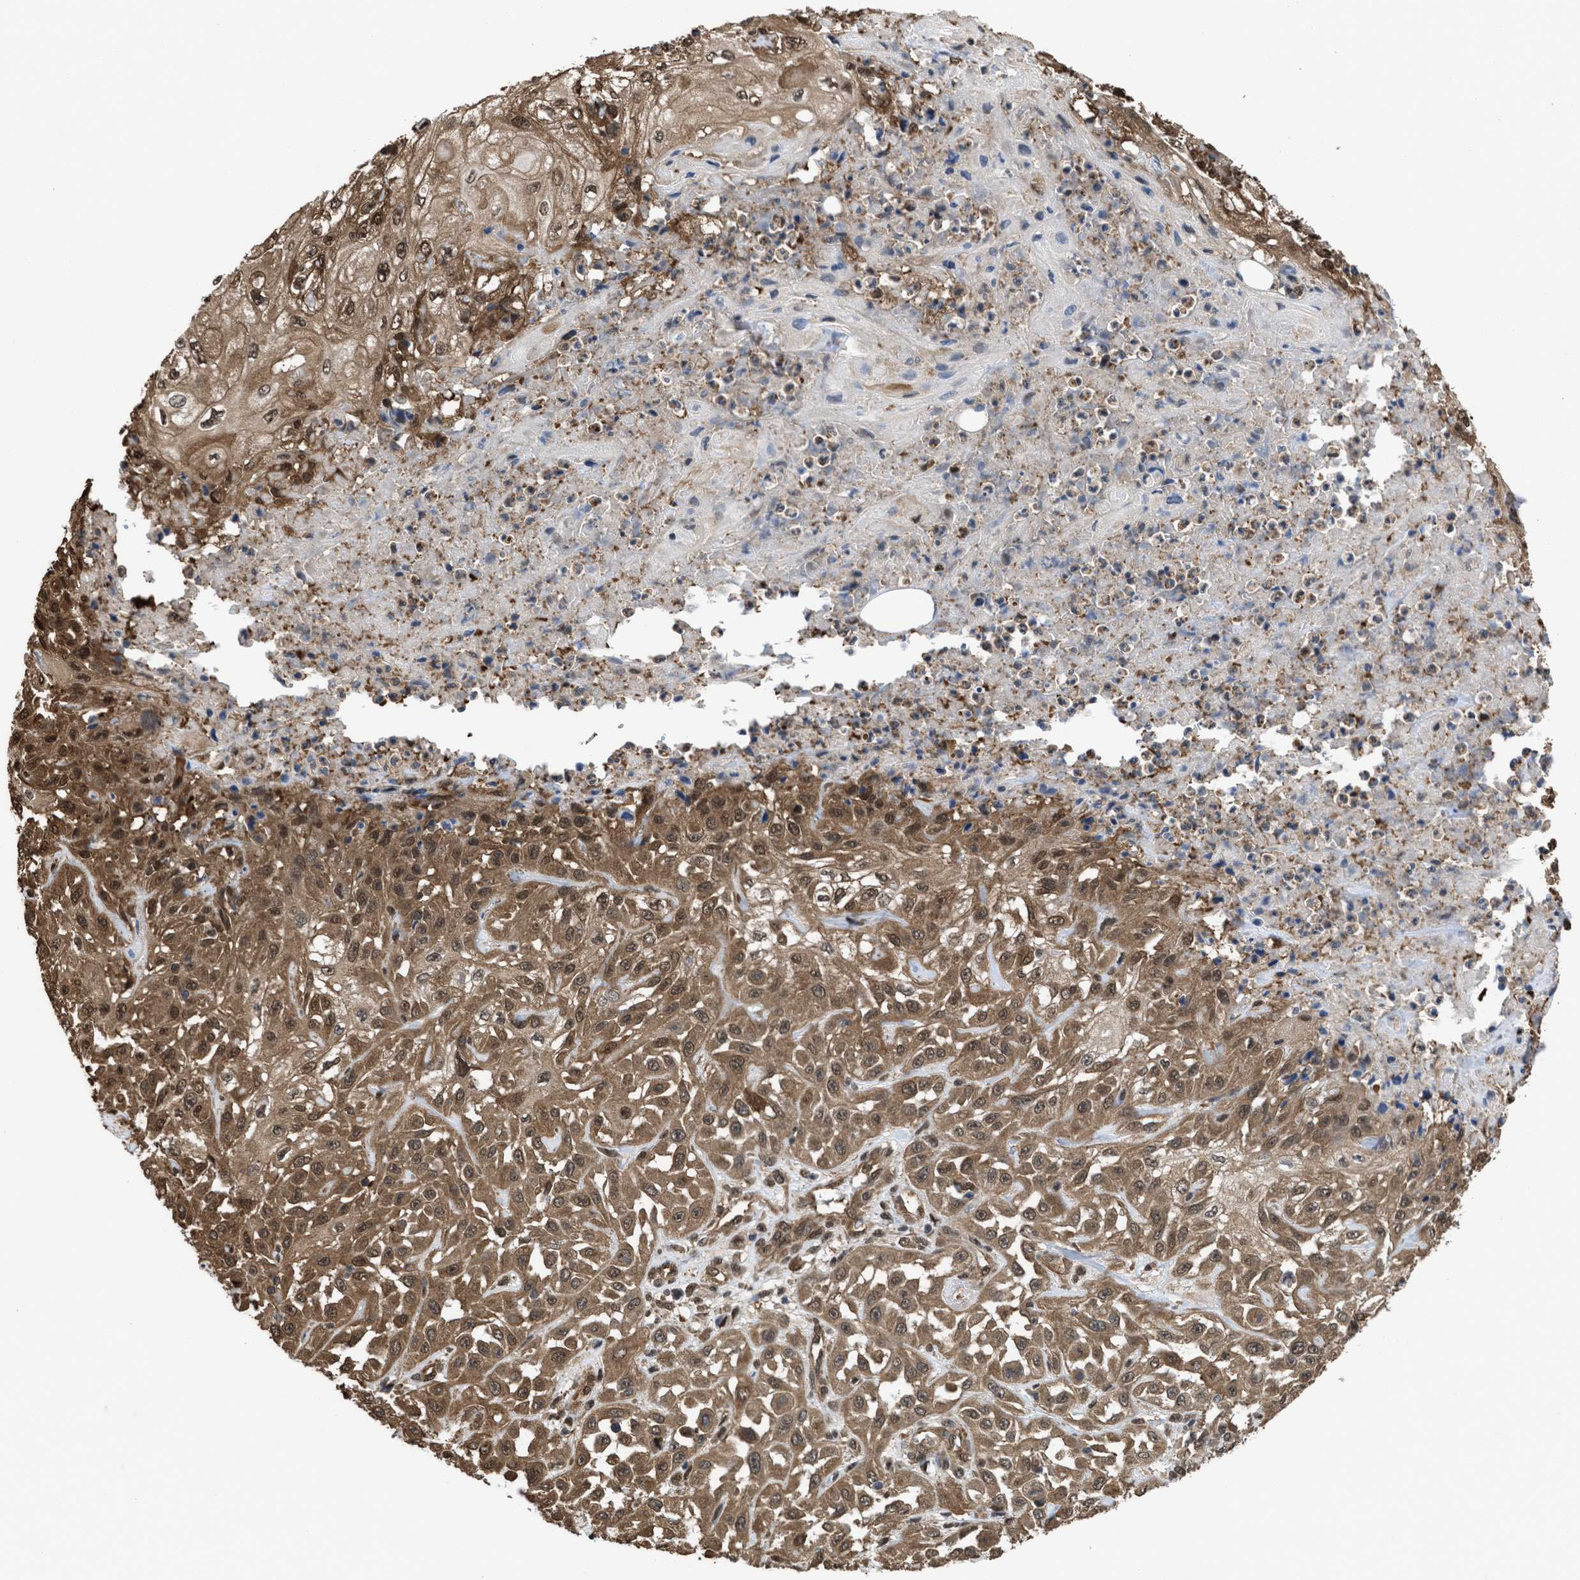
{"staining": {"intensity": "moderate", "quantity": ">75%", "location": "cytoplasmic/membranous,nuclear"}, "tissue": "skin cancer", "cell_type": "Tumor cells", "image_type": "cancer", "snomed": [{"axis": "morphology", "description": "Squamous cell carcinoma, NOS"}, {"axis": "morphology", "description": "Squamous cell carcinoma, metastatic, NOS"}, {"axis": "topography", "description": "Skin"}, {"axis": "topography", "description": "Lymph node"}], "caption": "A brown stain shows moderate cytoplasmic/membranous and nuclear positivity of a protein in skin cancer tumor cells.", "gene": "YWHAG", "patient": {"sex": "male", "age": 75}}